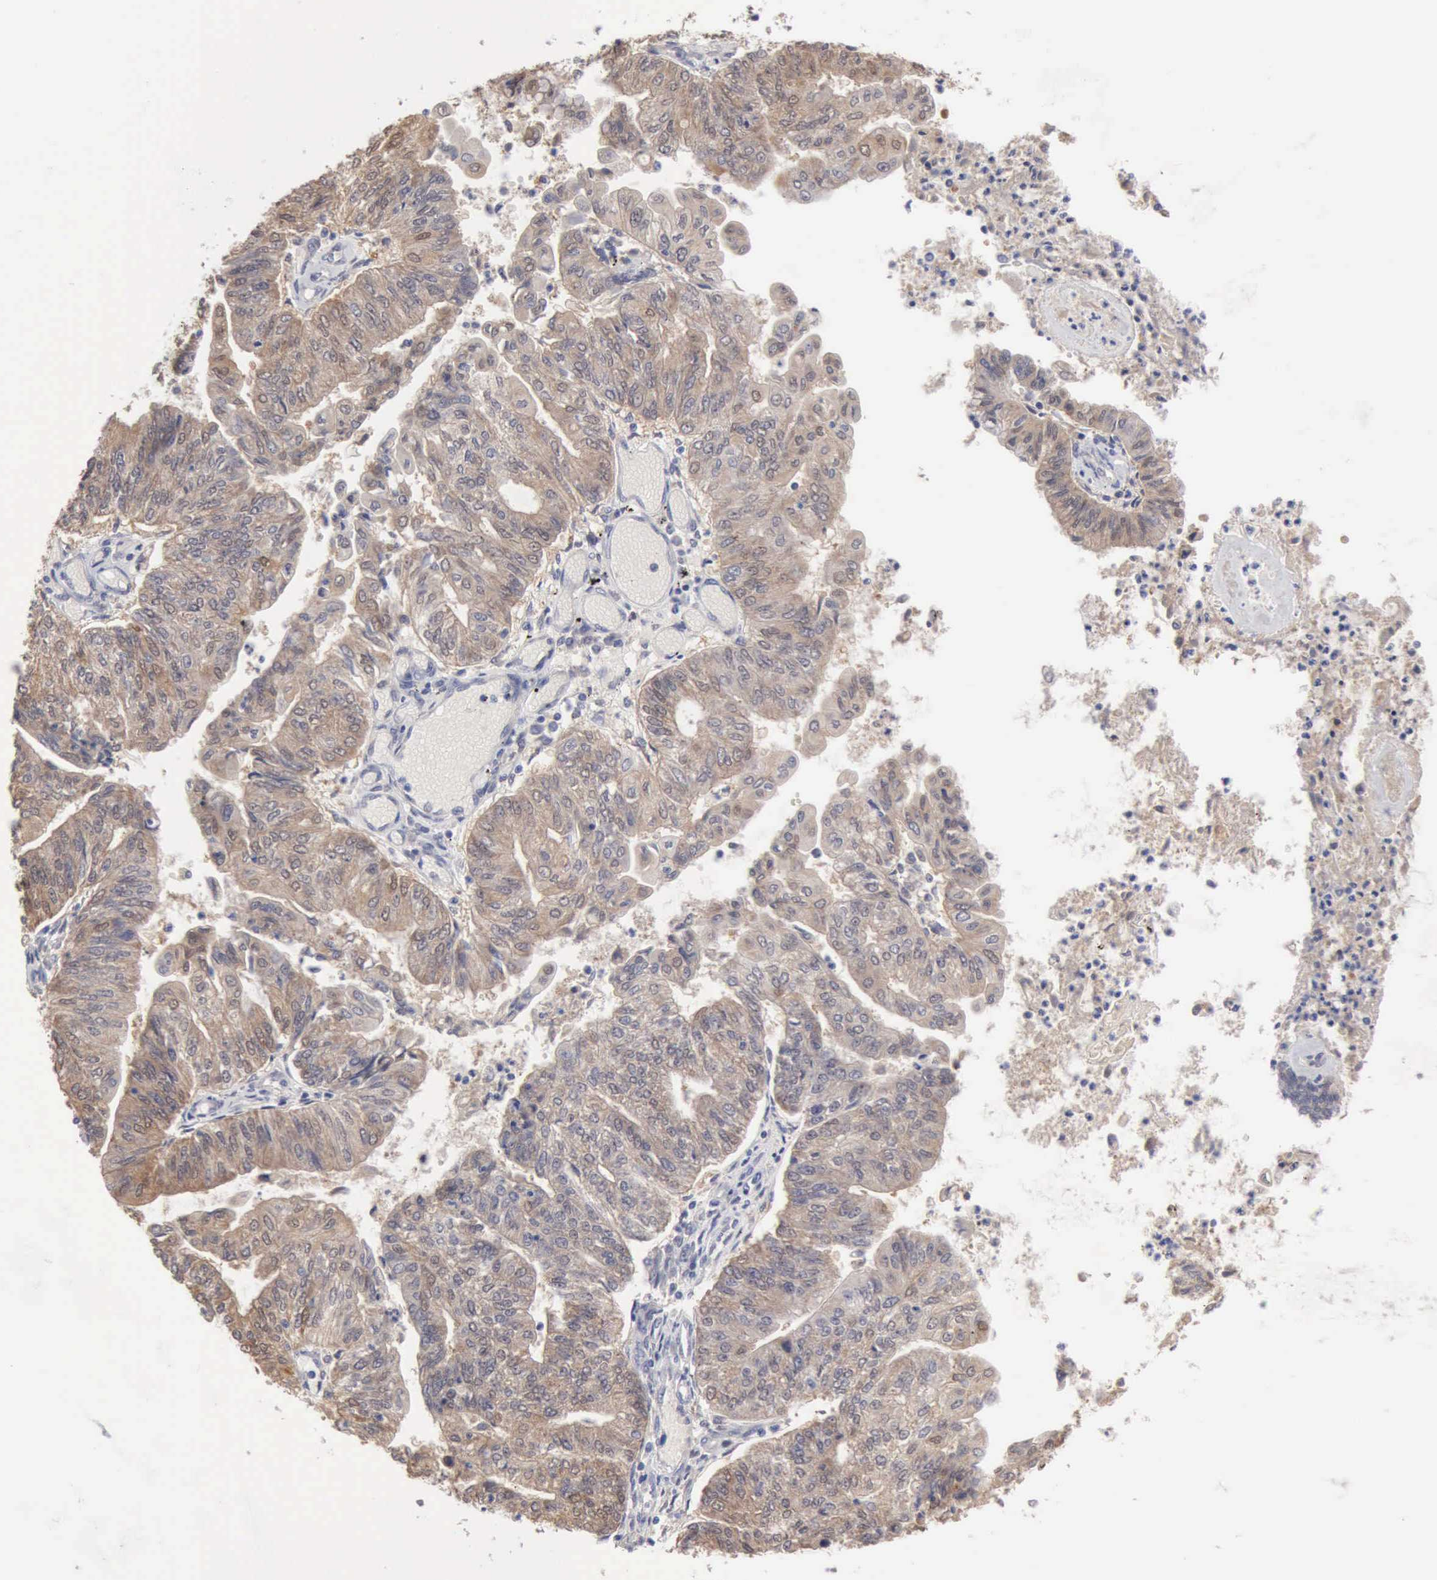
{"staining": {"intensity": "weak", "quantity": ">75%", "location": "cytoplasmic/membranous"}, "tissue": "endometrial cancer", "cell_type": "Tumor cells", "image_type": "cancer", "snomed": [{"axis": "morphology", "description": "Adenocarcinoma, NOS"}, {"axis": "topography", "description": "Endometrium"}], "caption": "Endometrial adenocarcinoma stained with immunohistochemistry exhibits weak cytoplasmic/membranous expression in approximately >75% of tumor cells.", "gene": "PTGR2", "patient": {"sex": "female", "age": 59}}